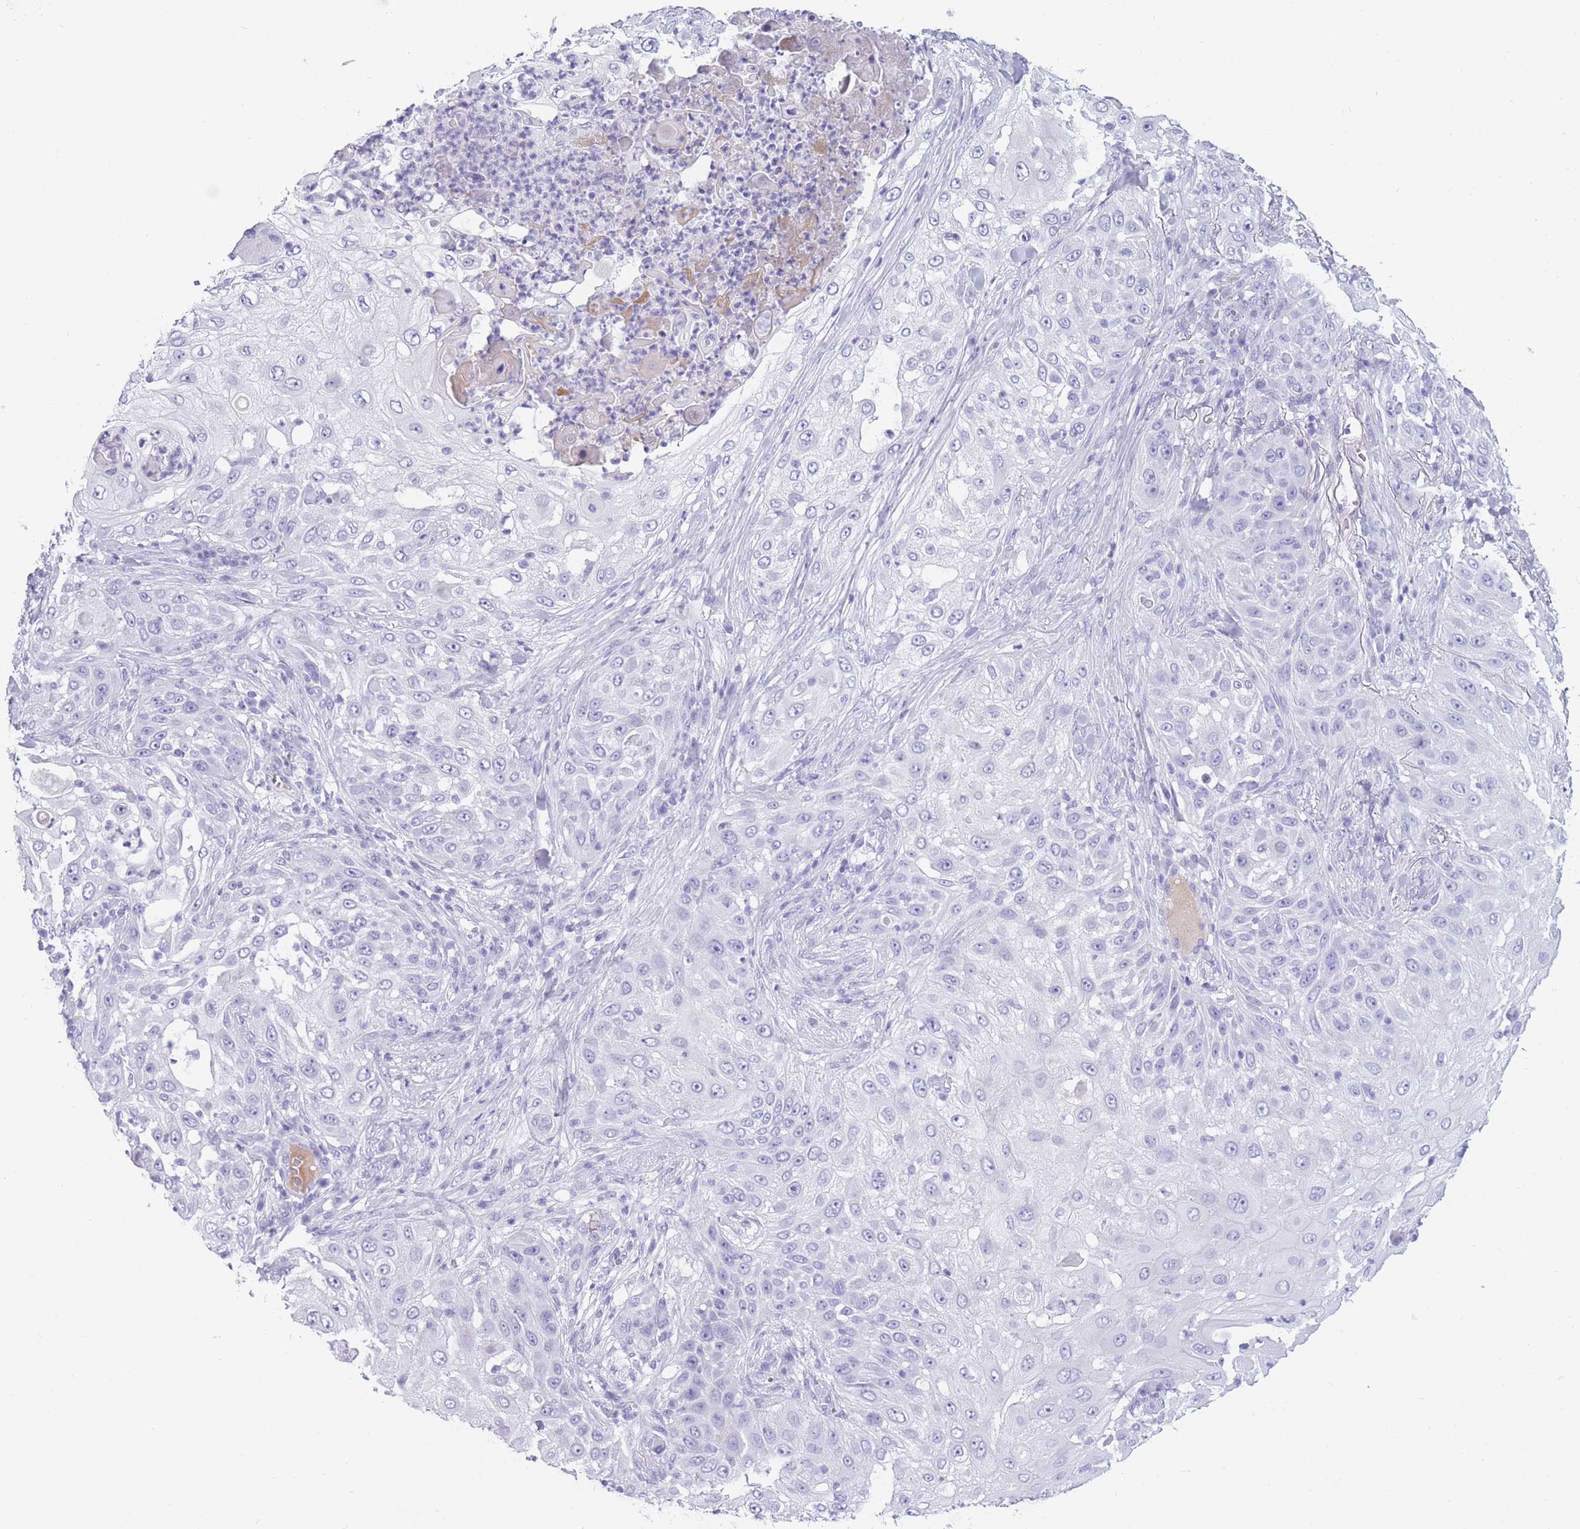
{"staining": {"intensity": "negative", "quantity": "none", "location": "none"}, "tissue": "skin cancer", "cell_type": "Tumor cells", "image_type": "cancer", "snomed": [{"axis": "morphology", "description": "Squamous cell carcinoma, NOS"}, {"axis": "topography", "description": "Skin"}], "caption": "Immunohistochemistry histopathology image of neoplastic tissue: human skin cancer (squamous cell carcinoma) stained with DAB displays no significant protein expression in tumor cells. (IHC, brightfield microscopy, high magnification).", "gene": "TNFSF11", "patient": {"sex": "female", "age": 44}}